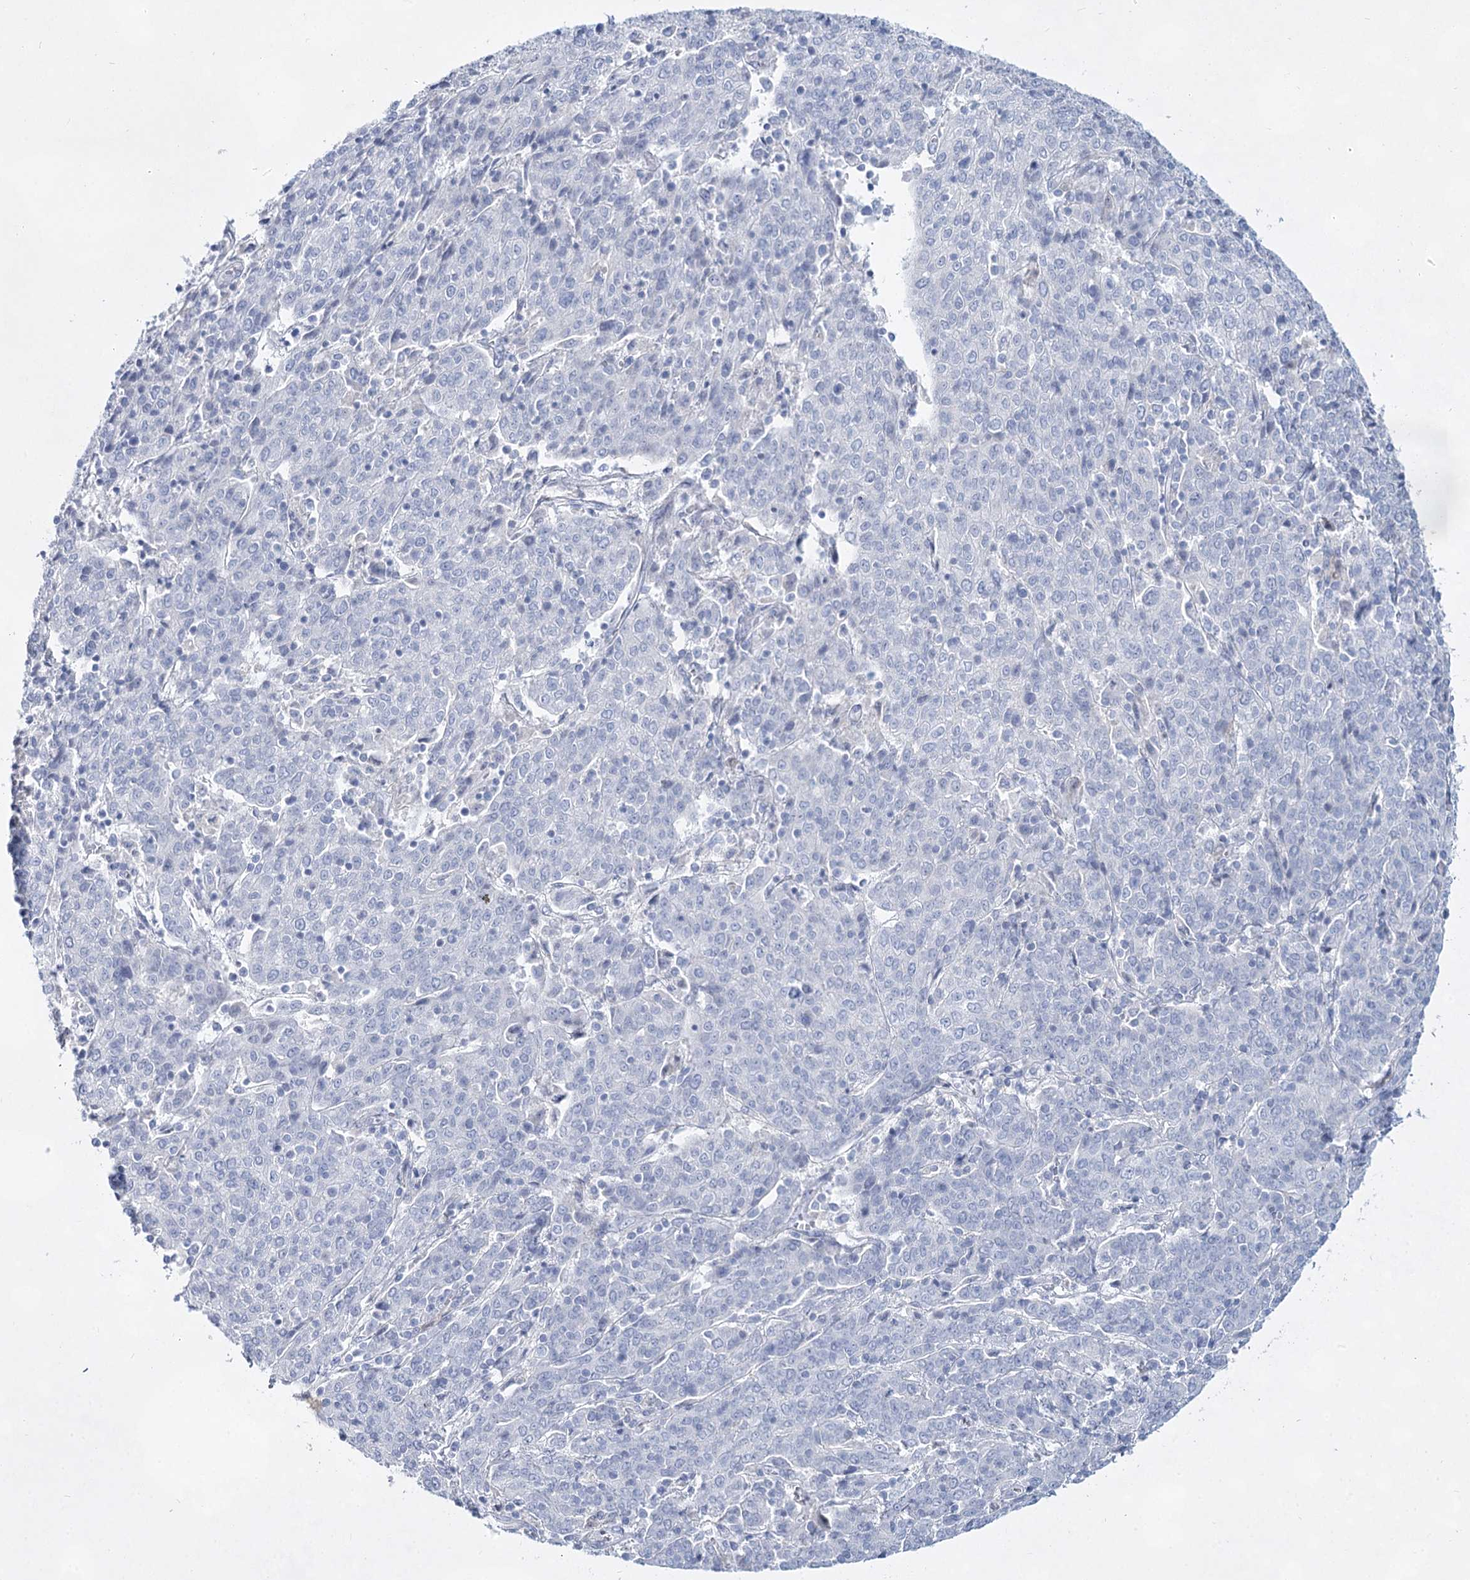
{"staining": {"intensity": "negative", "quantity": "none", "location": "none"}, "tissue": "cervical cancer", "cell_type": "Tumor cells", "image_type": "cancer", "snomed": [{"axis": "morphology", "description": "Squamous cell carcinoma, NOS"}, {"axis": "topography", "description": "Cervix"}], "caption": "A high-resolution image shows immunohistochemistry (IHC) staining of cervical squamous cell carcinoma, which demonstrates no significant expression in tumor cells. (IHC, brightfield microscopy, high magnification).", "gene": "SLC17A2", "patient": {"sex": "female", "age": 67}}